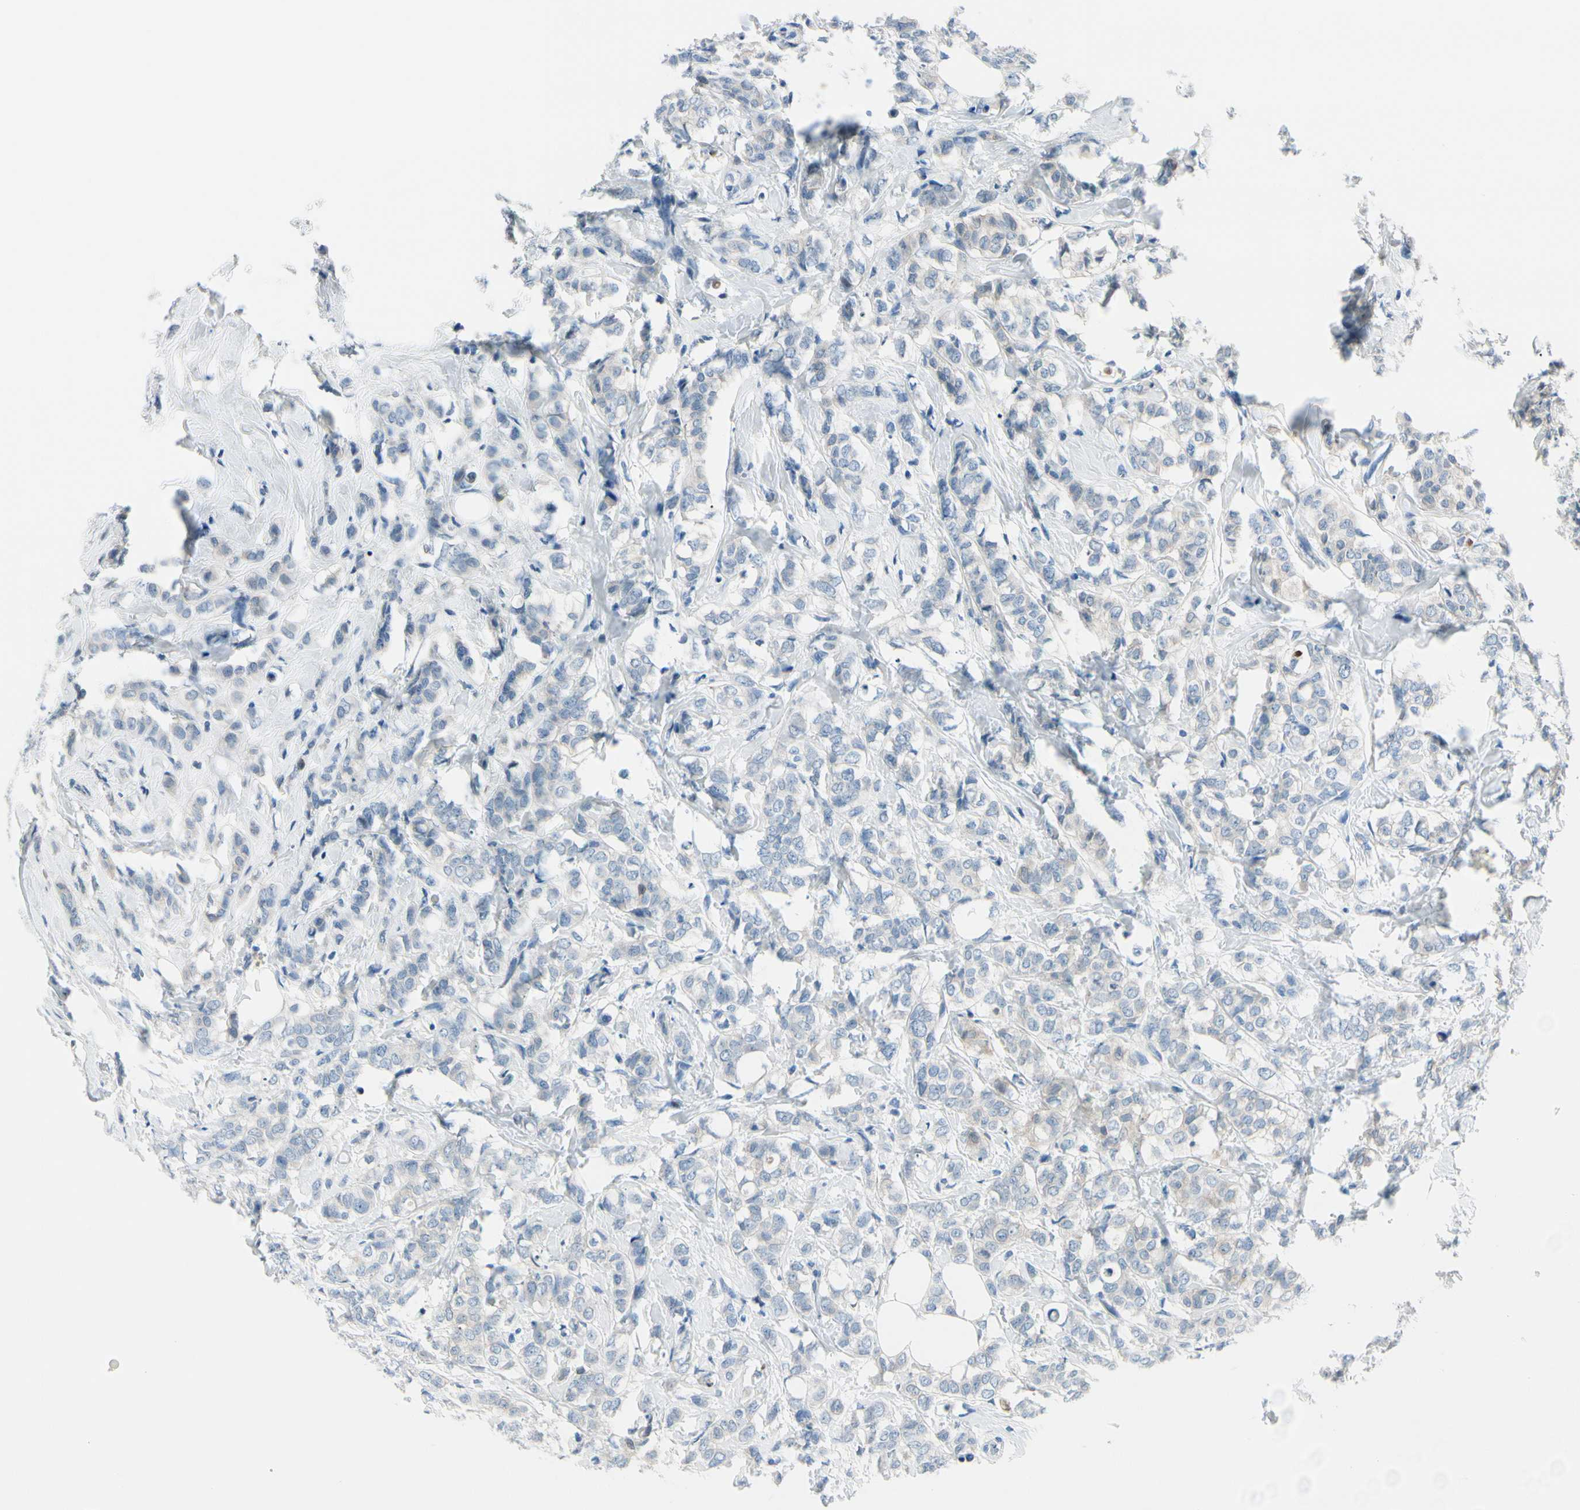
{"staining": {"intensity": "weak", "quantity": "25%-75%", "location": "cytoplasmic/membranous"}, "tissue": "breast cancer", "cell_type": "Tumor cells", "image_type": "cancer", "snomed": [{"axis": "morphology", "description": "Lobular carcinoma"}, {"axis": "topography", "description": "Breast"}], "caption": "This photomicrograph displays immunohistochemistry staining of breast cancer, with low weak cytoplasmic/membranous positivity in about 25%-75% of tumor cells.", "gene": "PEBP1", "patient": {"sex": "female", "age": 60}}